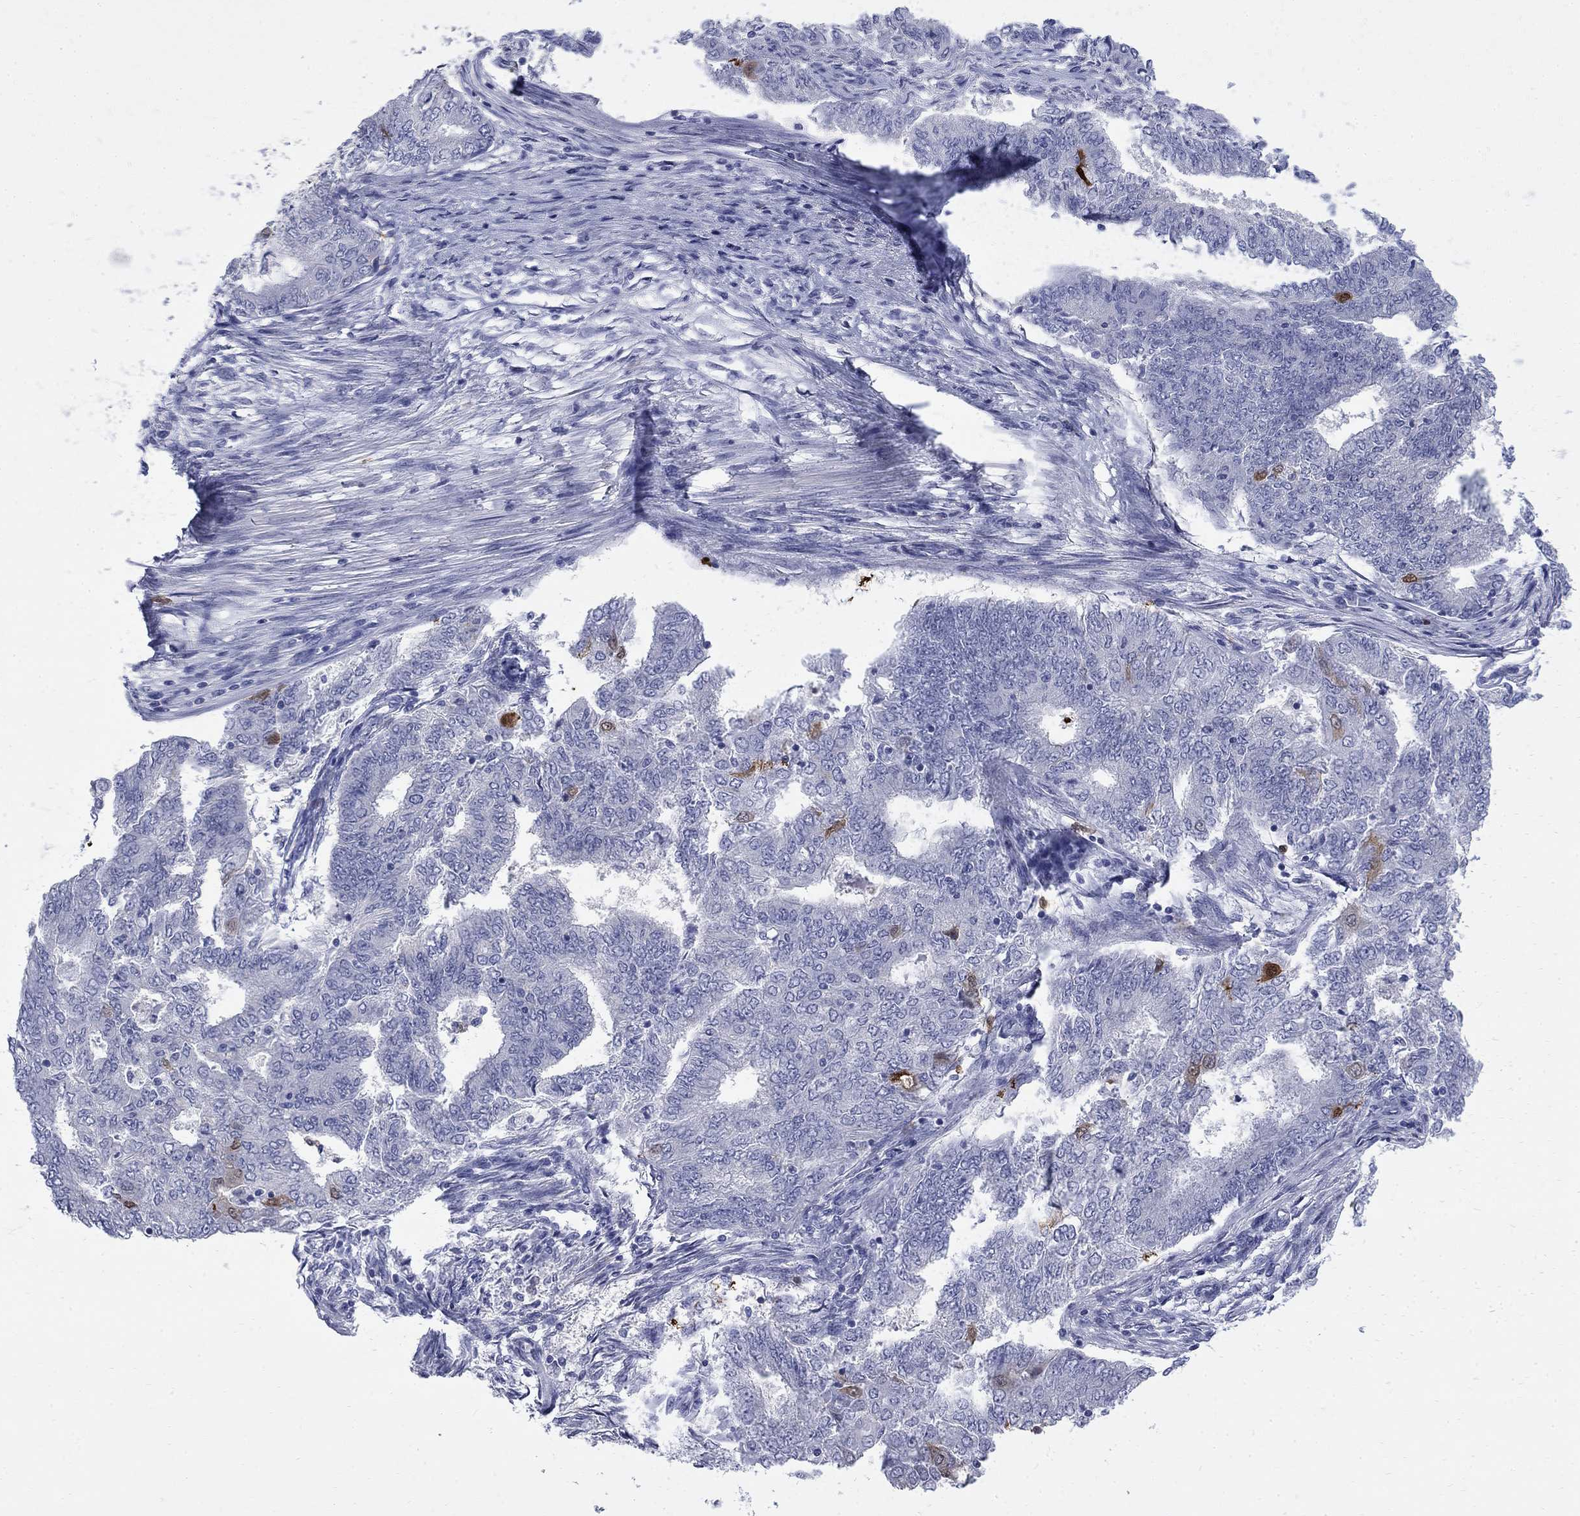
{"staining": {"intensity": "negative", "quantity": "none", "location": "none"}, "tissue": "endometrial cancer", "cell_type": "Tumor cells", "image_type": "cancer", "snomed": [{"axis": "morphology", "description": "Adenocarcinoma, NOS"}, {"axis": "topography", "description": "Endometrium"}], "caption": "Endometrial adenocarcinoma stained for a protein using IHC reveals no staining tumor cells.", "gene": "SERPINB2", "patient": {"sex": "female", "age": 62}}